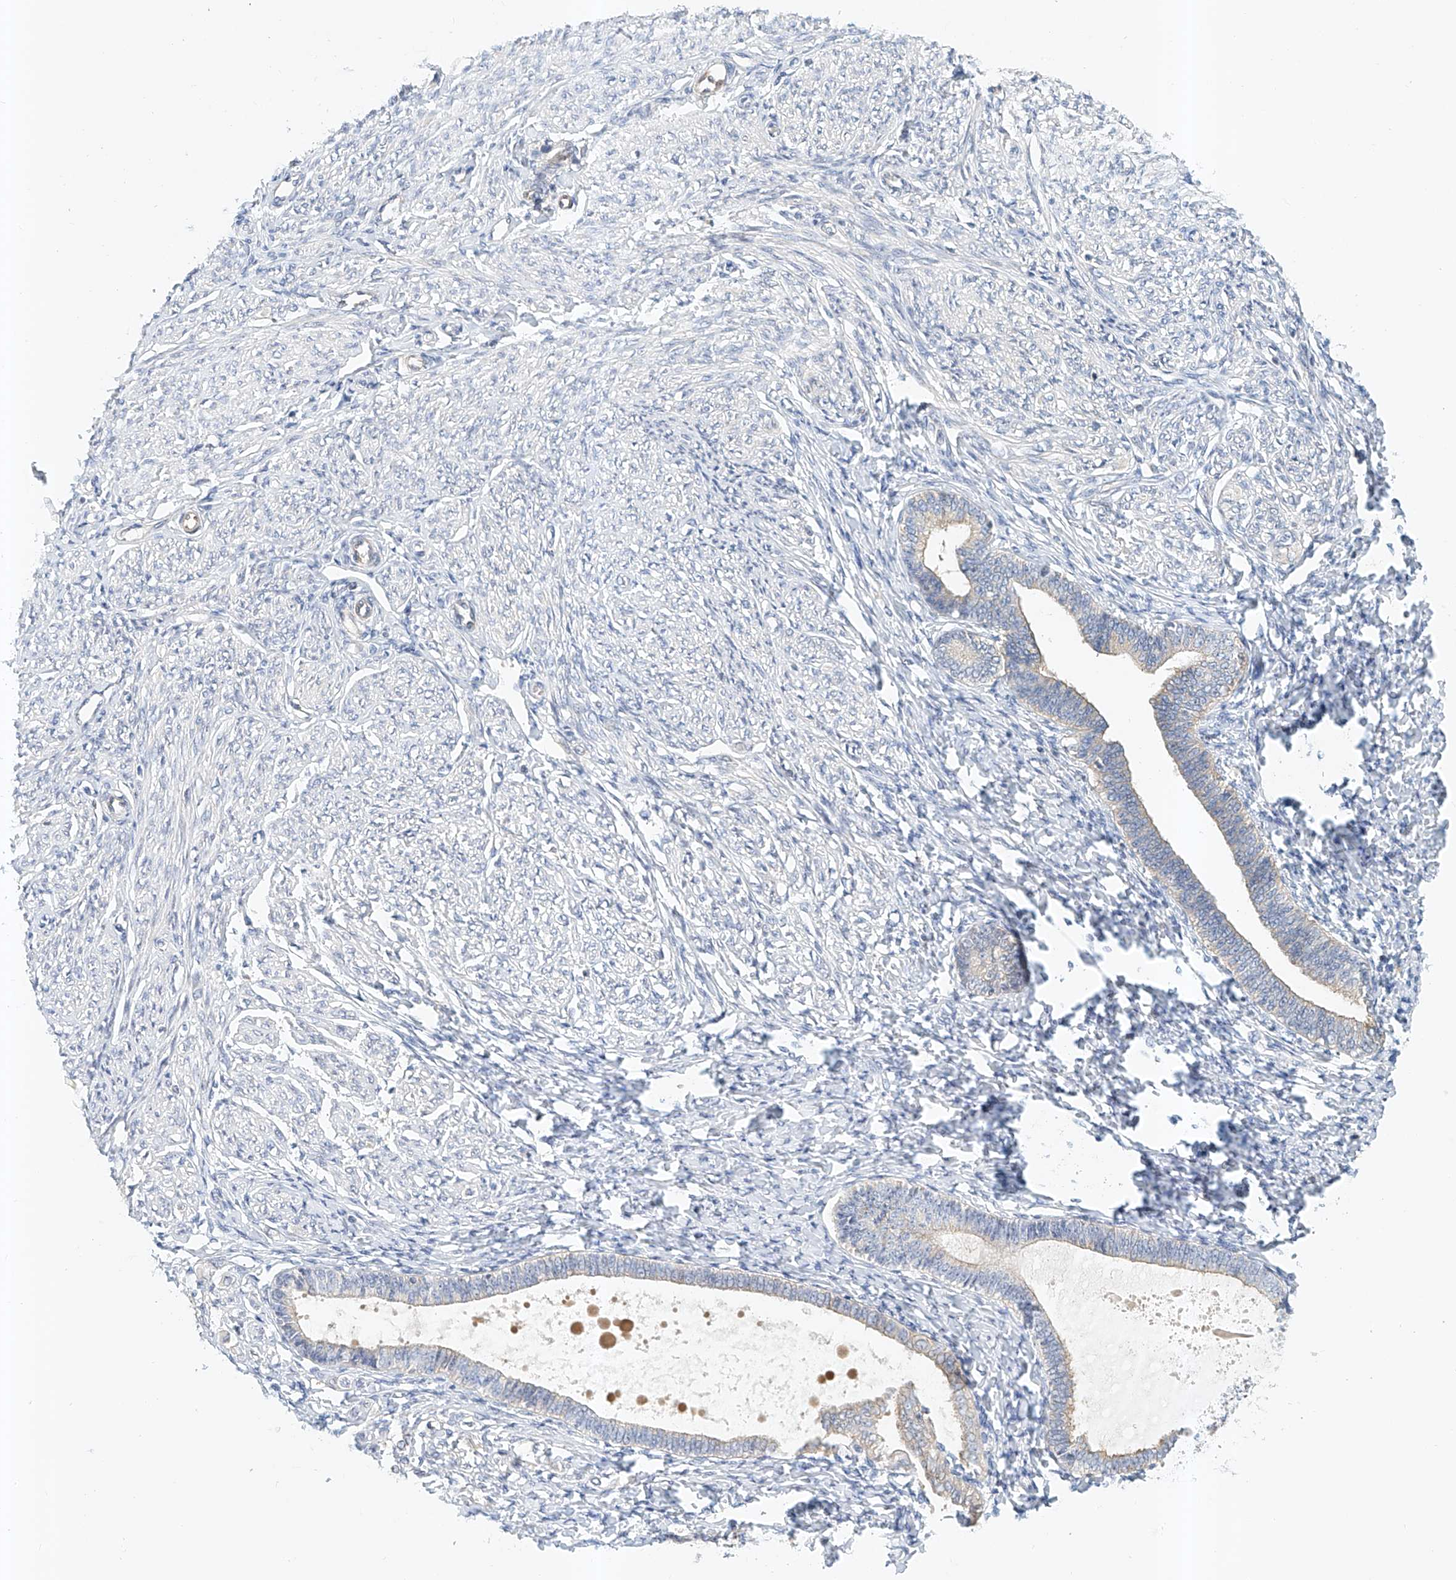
{"staining": {"intensity": "negative", "quantity": "none", "location": "none"}, "tissue": "endometrium", "cell_type": "Cells in endometrial stroma", "image_type": "normal", "snomed": [{"axis": "morphology", "description": "Normal tissue, NOS"}, {"axis": "topography", "description": "Endometrium"}], "caption": "Cells in endometrial stroma show no significant expression in benign endometrium.", "gene": "CARMIL1", "patient": {"sex": "female", "age": 72}}